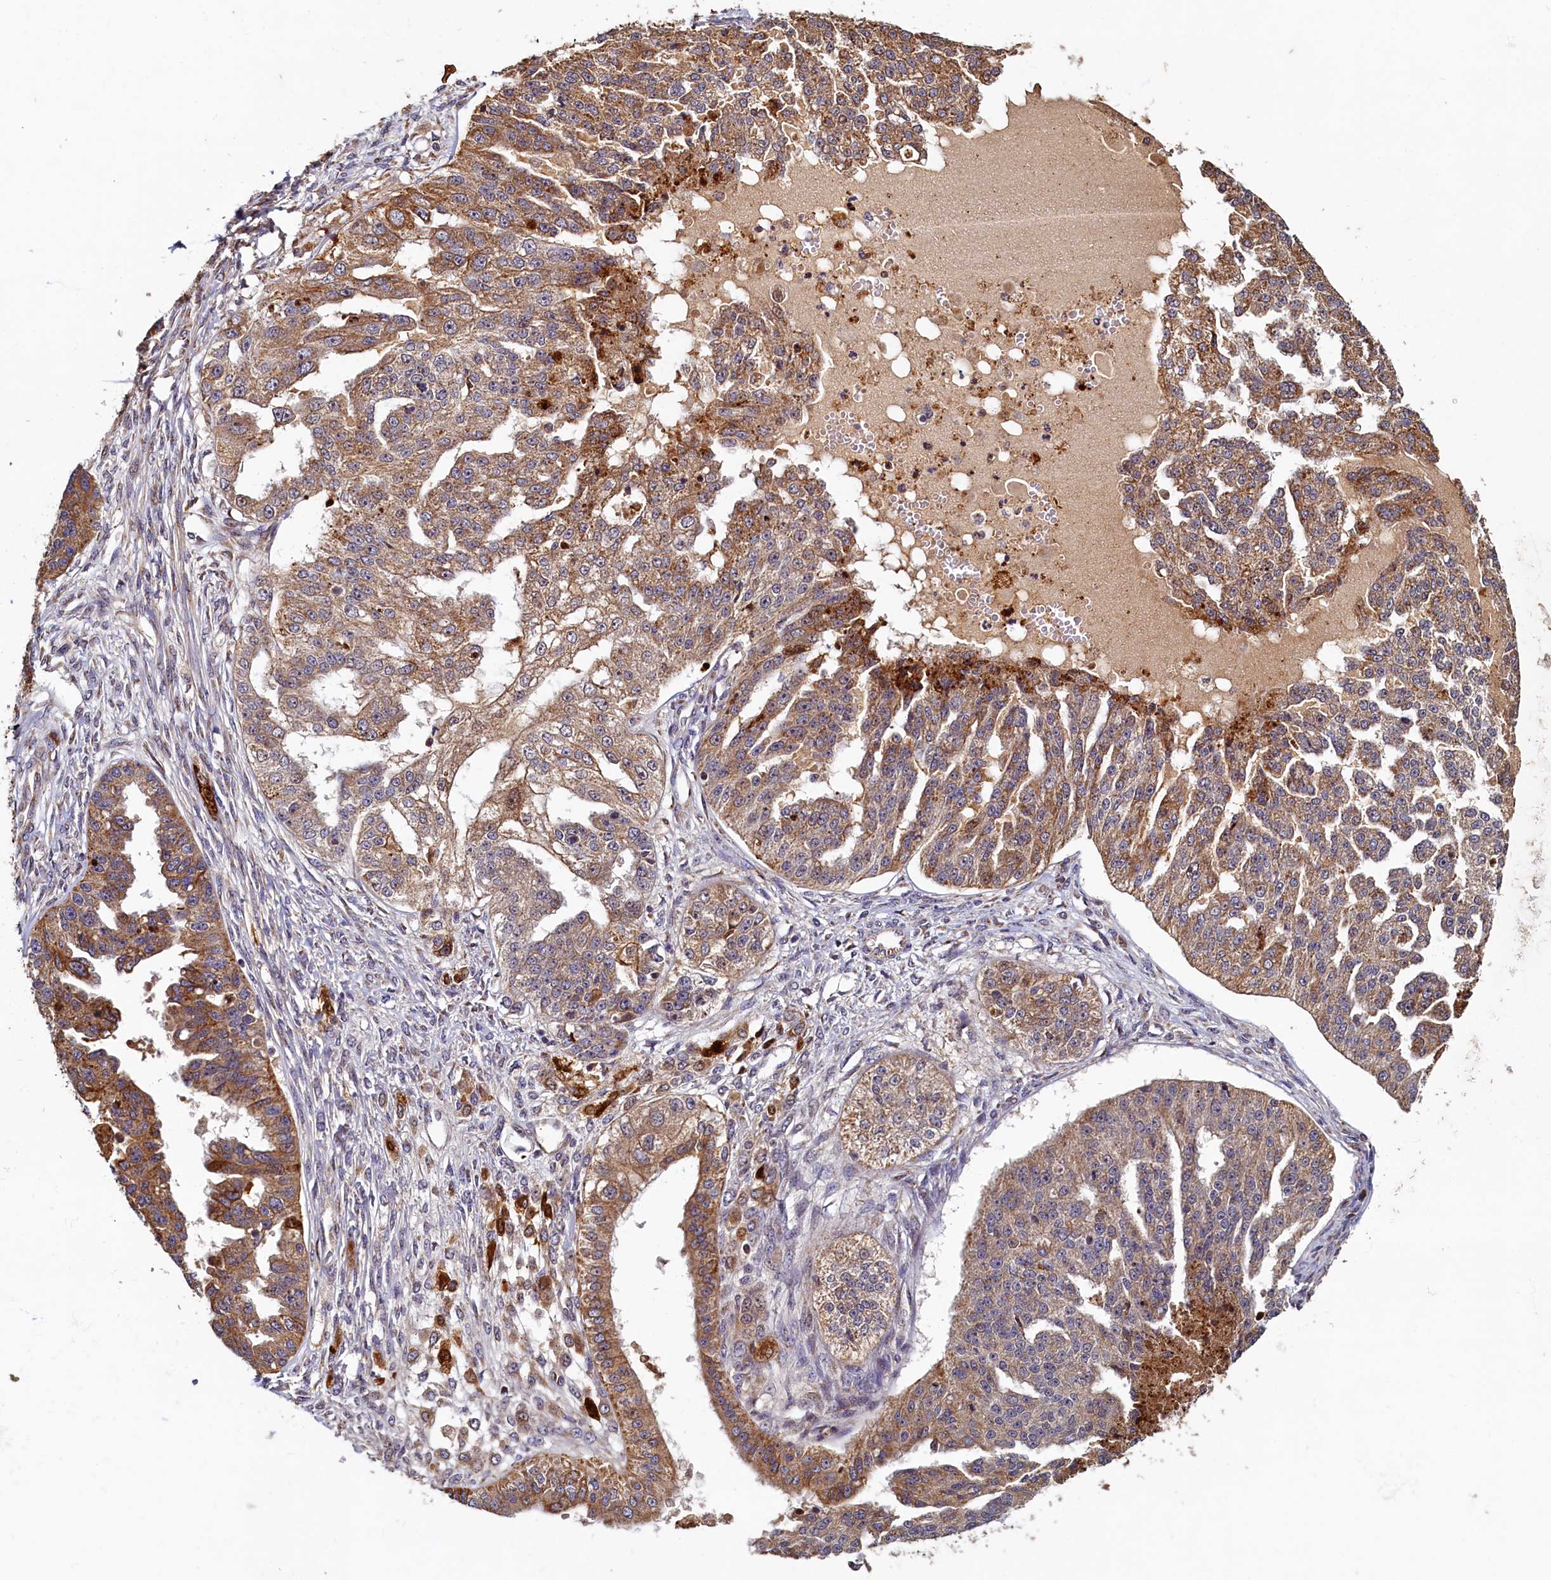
{"staining": {"intensity": "moderate", "quantity": ">75%", "location": "cytoplasmic/membranous"}, "tissue": "ovarian cancer", "cell_type": "Tumor cells", "image_type": "cancer", "snomed": [{"axis": "morphology", "description": "Cystadenocarcinoma, serous, NOS"}, {"axis": "topography", "description": "Ovary"}], "caption": "A histopathology image showing moderate cytoplasmic/membranous staining in approximately >75% of tumor cells in ovarian cancer, as visualized by brown immunohistochemical staining.", "gene": "NCKAP5L", "patient": {"sex": "female", "age": 58}}